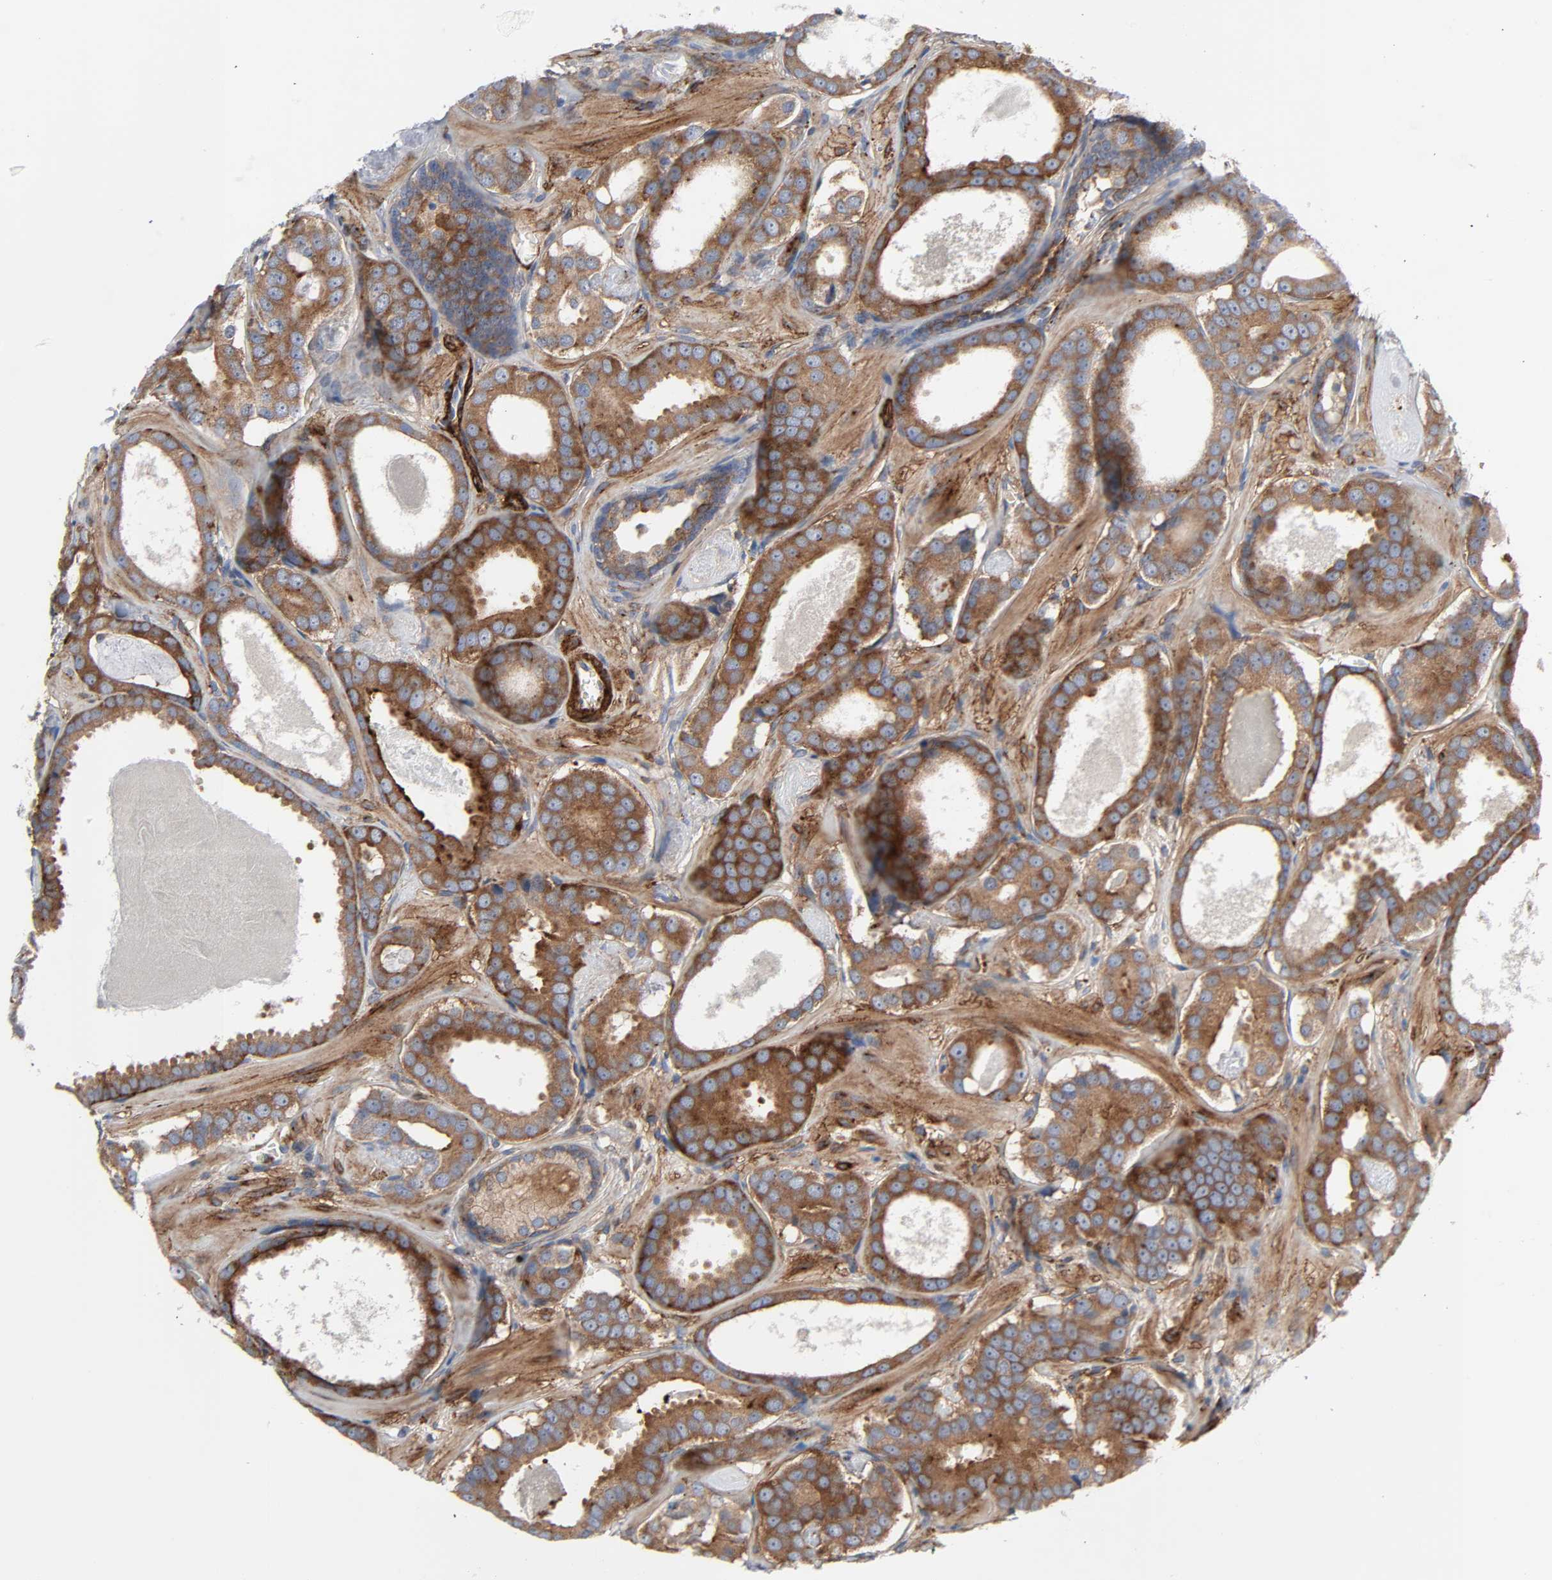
{"staining": {"intensity": "strong", "quantity": ">75%", "location": "cytoplasmic/membranous"}, "tissue": "prostate cancer", "cell_type": "Tumor cells", "image_type": "cancer", "snomed": [{"axis": "morphology", "description": "Adenocarcinoma, Low grade"}, {"axis": "topography", "description": "Prostate"}], "caption": "A brown stain shows strong cytoplasmic/membranous staining of a protein in low-grade adenocarcinoma (prostate) tumor cells.", "gene": "ARHGAP1", "patient": {"sex": "male", "age": 57}}